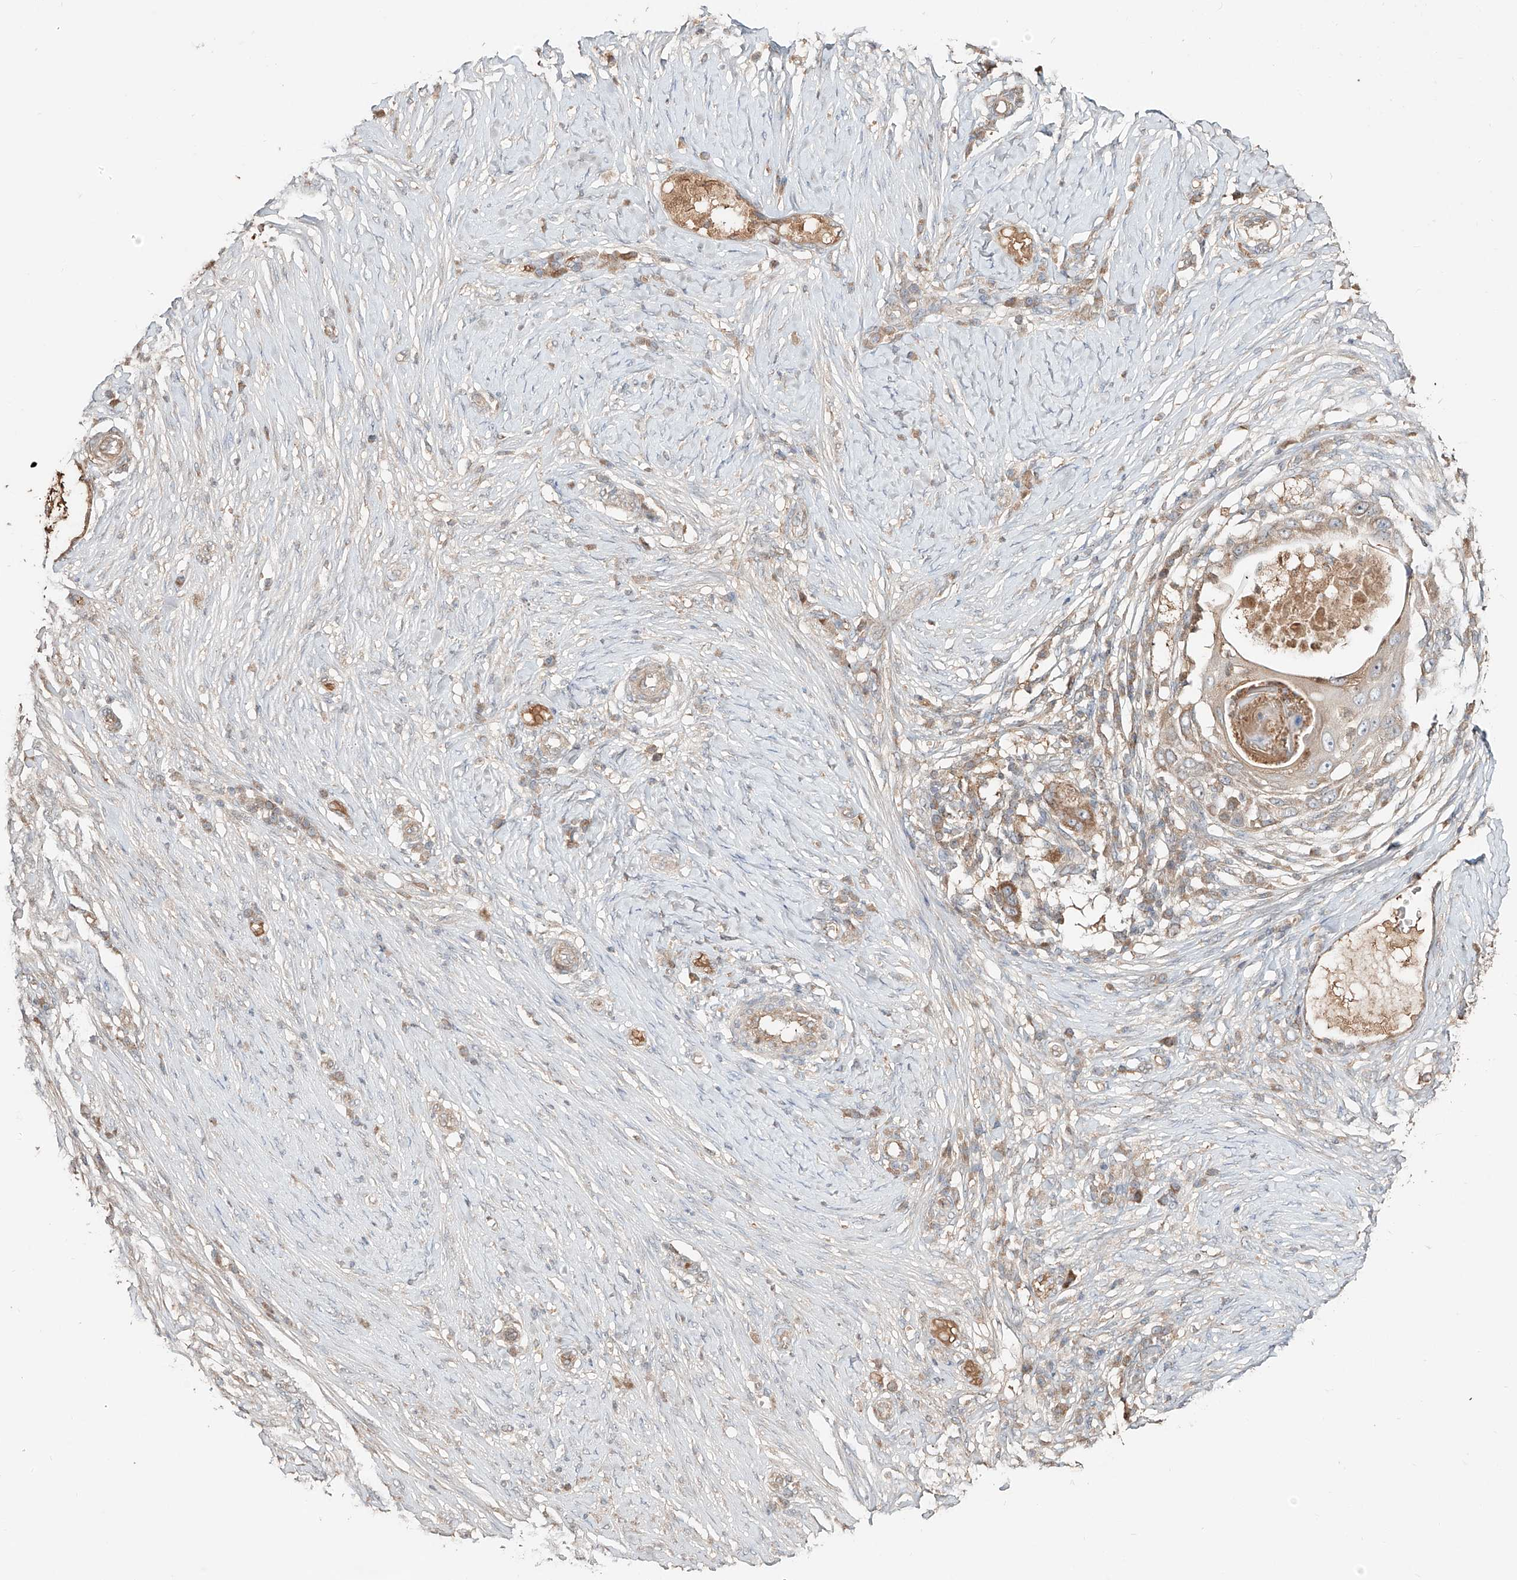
{"staining": {"intensity": "moderate", "quantity": "25%-75%", "location": "cytoplasmic/membranous"}, "tissue": "skin cancer", "cell_type": "Tumor cells", "image_type": "cancer", "snomed": [{"axis": "morphology", "description": "Squamous cell carcinoma, NOS"}, {"axis": "topography", "description": "Skin"}], "caption": "The histopathology image shows staining of squamous cell carcinoma (skin), revealing moderate cytoplasmic/membranous protein staining (brown color) within tumor cells. The protein is shown in brown color, while the nuclei are stained blue.", "gene": "ERO1A", "patient": {"sex": "female", "age": 44}}